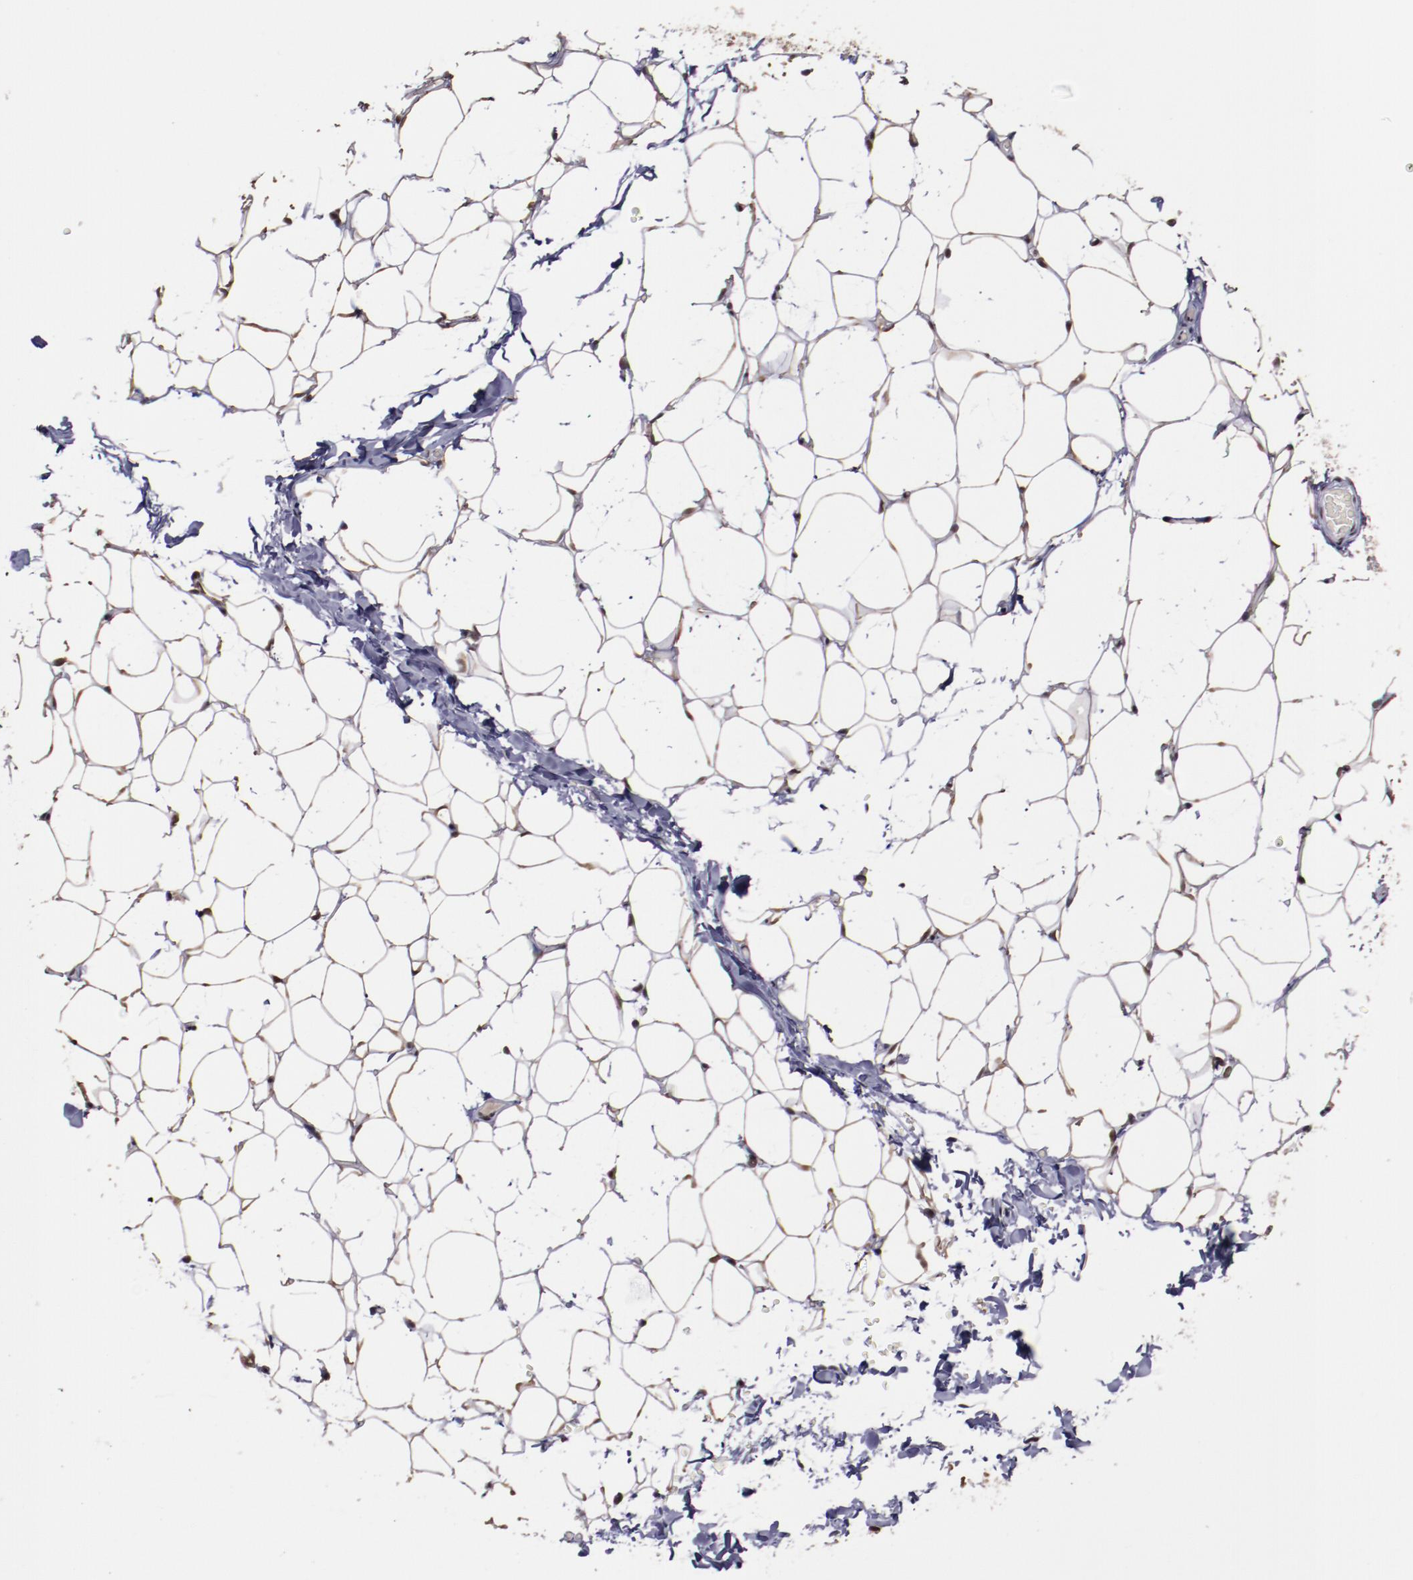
{"staining": {"intensity": "strong", "quantity": ">75%", "location": "nuclear"}, "tissue": "adipose tissue", "cell_type": "Adipocytes", "image_type": "normal", "snomed": [{"axis": "morphology", "description": "Normal tissue, NOS"}, {"axis": "topography", "description": "Soft tissue"}], "caption": "This histopathology image shows immunohistochemistry staining of normal human adipose tissue, with high strong nuclear positivity in about >75% of adipocytes.", "gene": "PPP4R3A", "patient": {"sex": "male", "age": 26}}